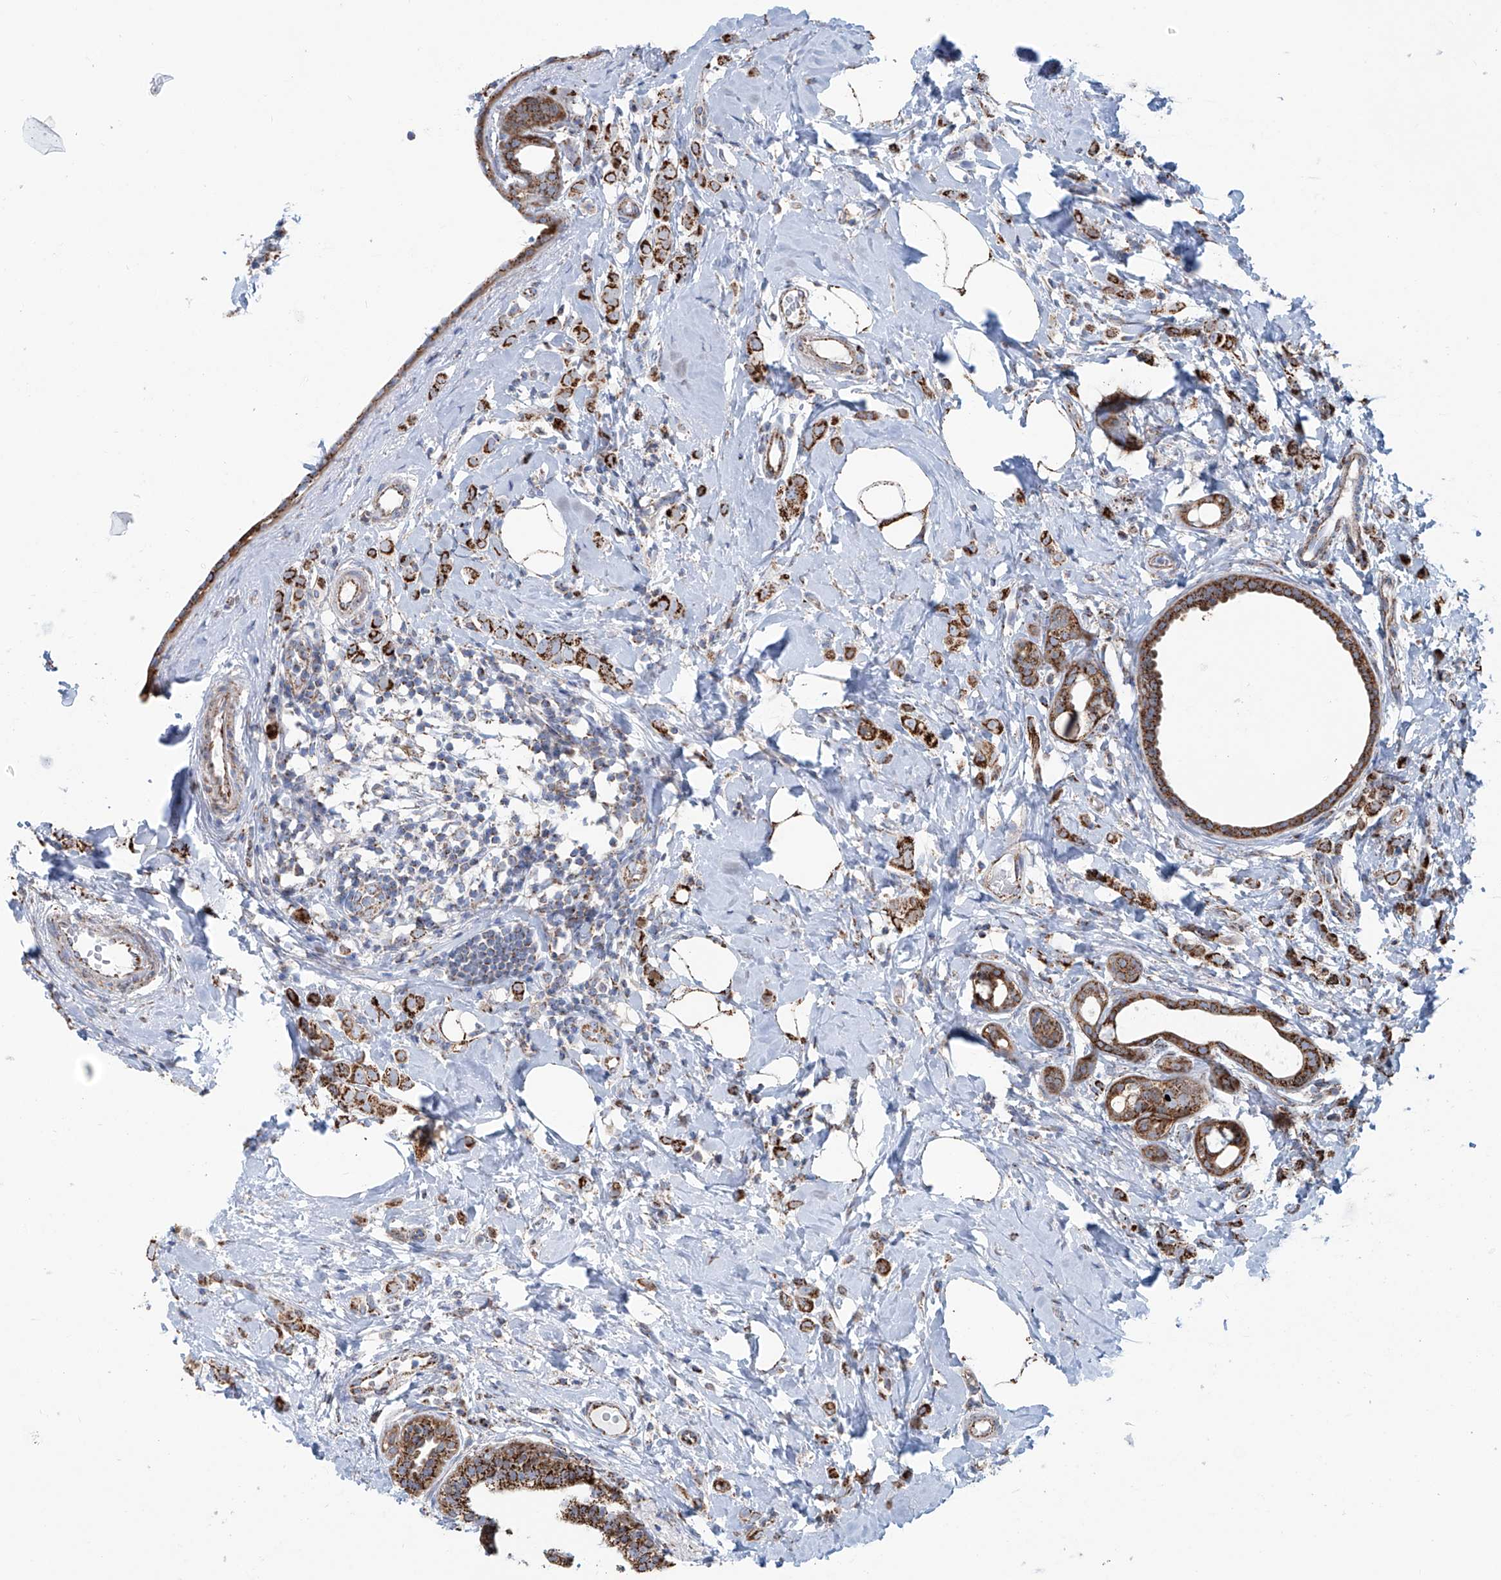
{"staining": {"intensity": "strong", "quantity": ">75%", "location": "cytoplasmic/membranous"}, "tissue": "breast cancer", "cell_type": "Tumor cells", "image_type": "cancer", "snomed": [{"axis": "morphology", "description": "Lobular carcinoma"}, {"axis": "topography", "description": "Breast"}], "caption": "Immunohistochemistry (IHC) staining of lobular carcinoma (breast), which reveals high levels of strong cytoplasmic/membranous expression in about >75% of tumor cells indicating strong cytoplasmic/membranous protein positivity. The staining was performed using DAB (brown) for protein detection and nuclei were counterstained in hematoxylin (blue).", "gene": "ALDH6A1", "patient": {"sex": "female", "age": 47}}